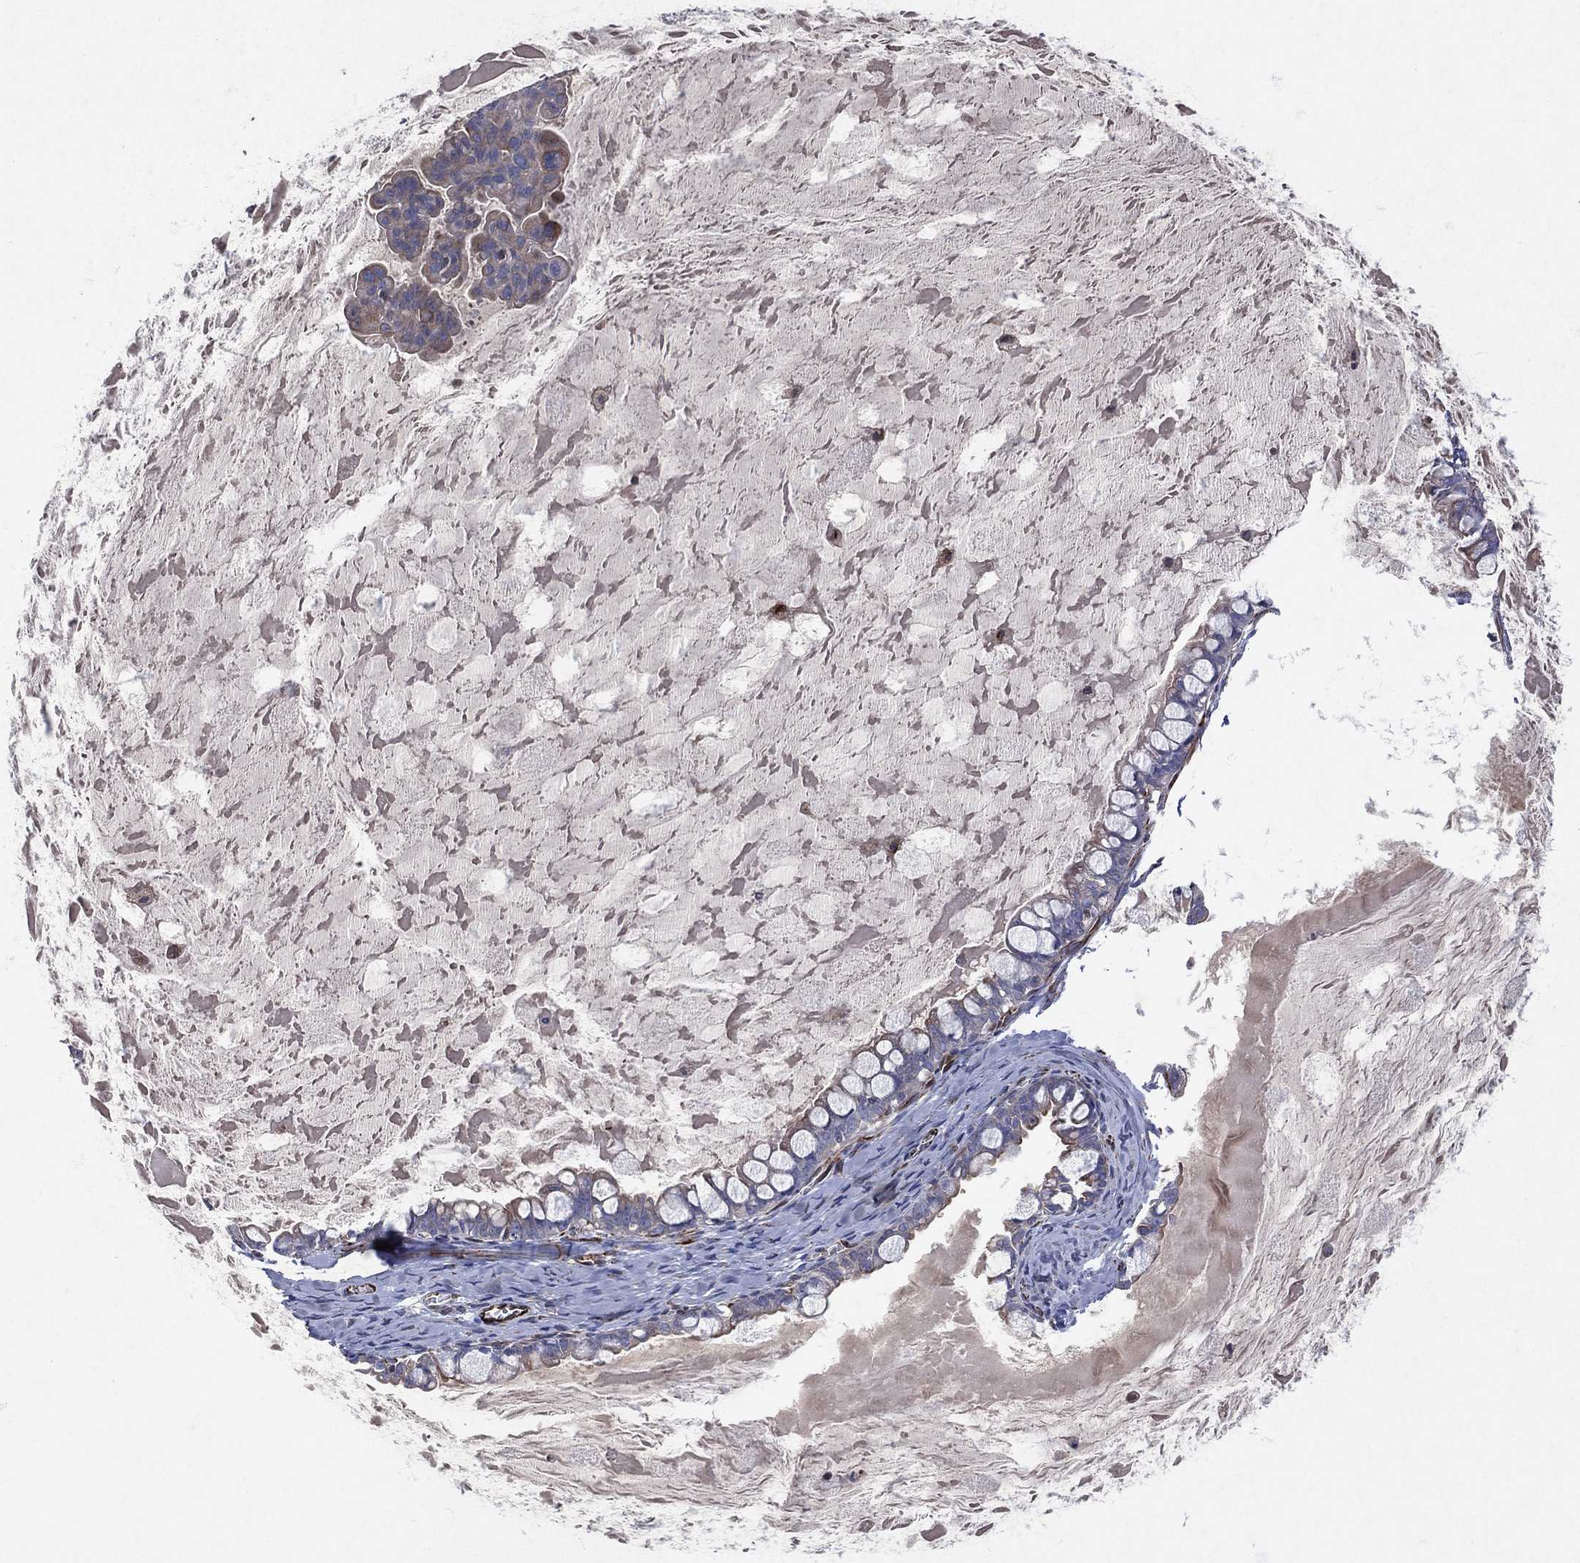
{"staining": {"intensity": "negative", "quantity": "none", "location": "none"}, "tissue": "ovarian cancer", "cell_type": "Tumor cells", "image_type": "cancer", "snomed": [{"axis": "morphology", "description": "Cystadenocarcinoma, mucinous, NOS"}, {"axis": "topography", "description": "Ovary"}], "caption": "Image shows no protein staining in tumor cells of ovarian cancer tissue.", "gene": "FLI1", "patient": {"sex": "female", "age": 63}}